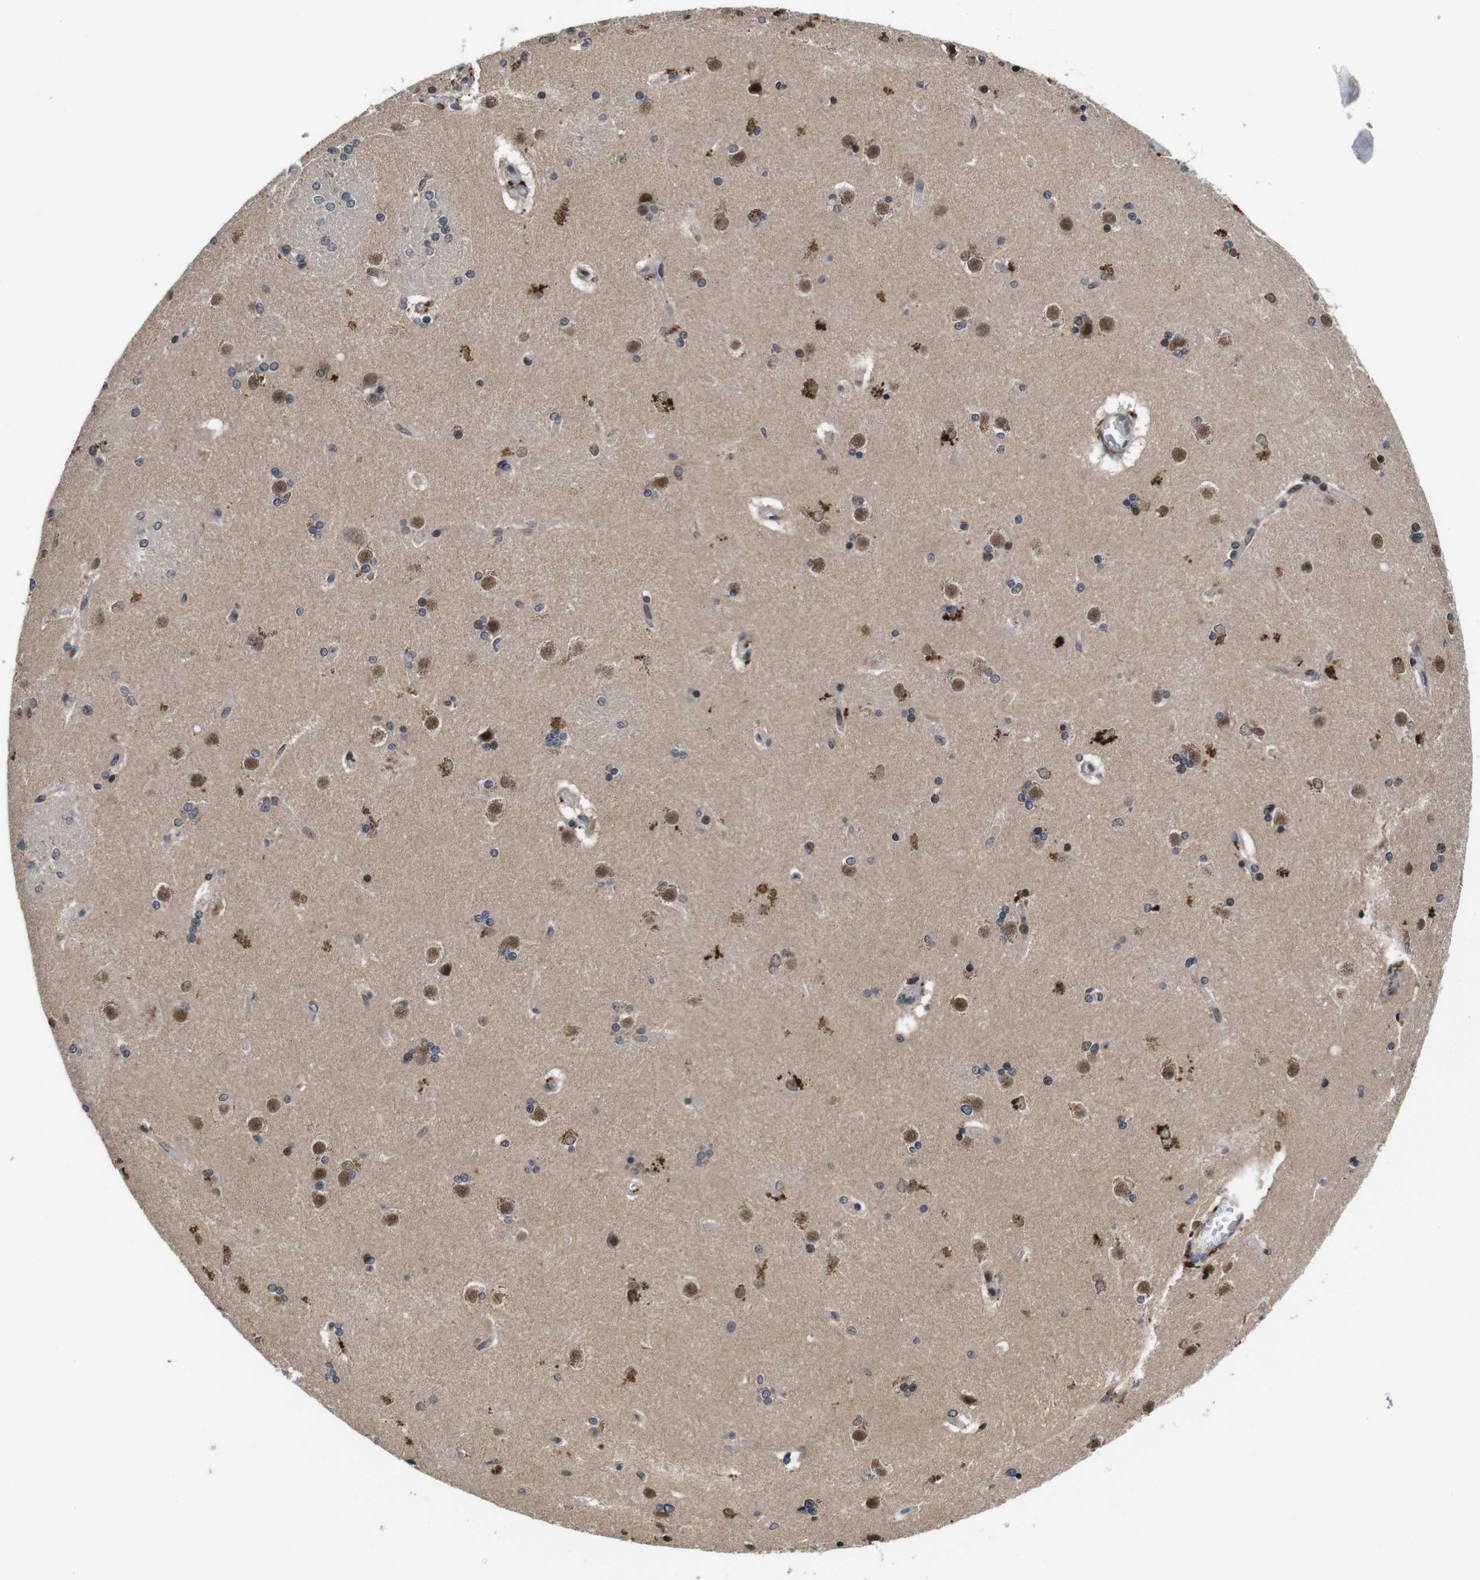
{"staining": {"intensity": "moderate", "quantity": "25%-75%", "location": "nuclear"}, "tissue": "caudate", "cell_type": "Glial cells", "image_type": "normal", "snomed": [{"axis": "morphology", "description": "Normal tissue, NOS"}, {"axis": "topography", "description": "Lateral ventricle wall"}], "caption": "Protein staining of benign caudate demonstrates moderate nuclear staining in approximately 25%-75% of glial cells.", "gene": "ZBTB46", "patient": {"sex": "female", "age": 19}}